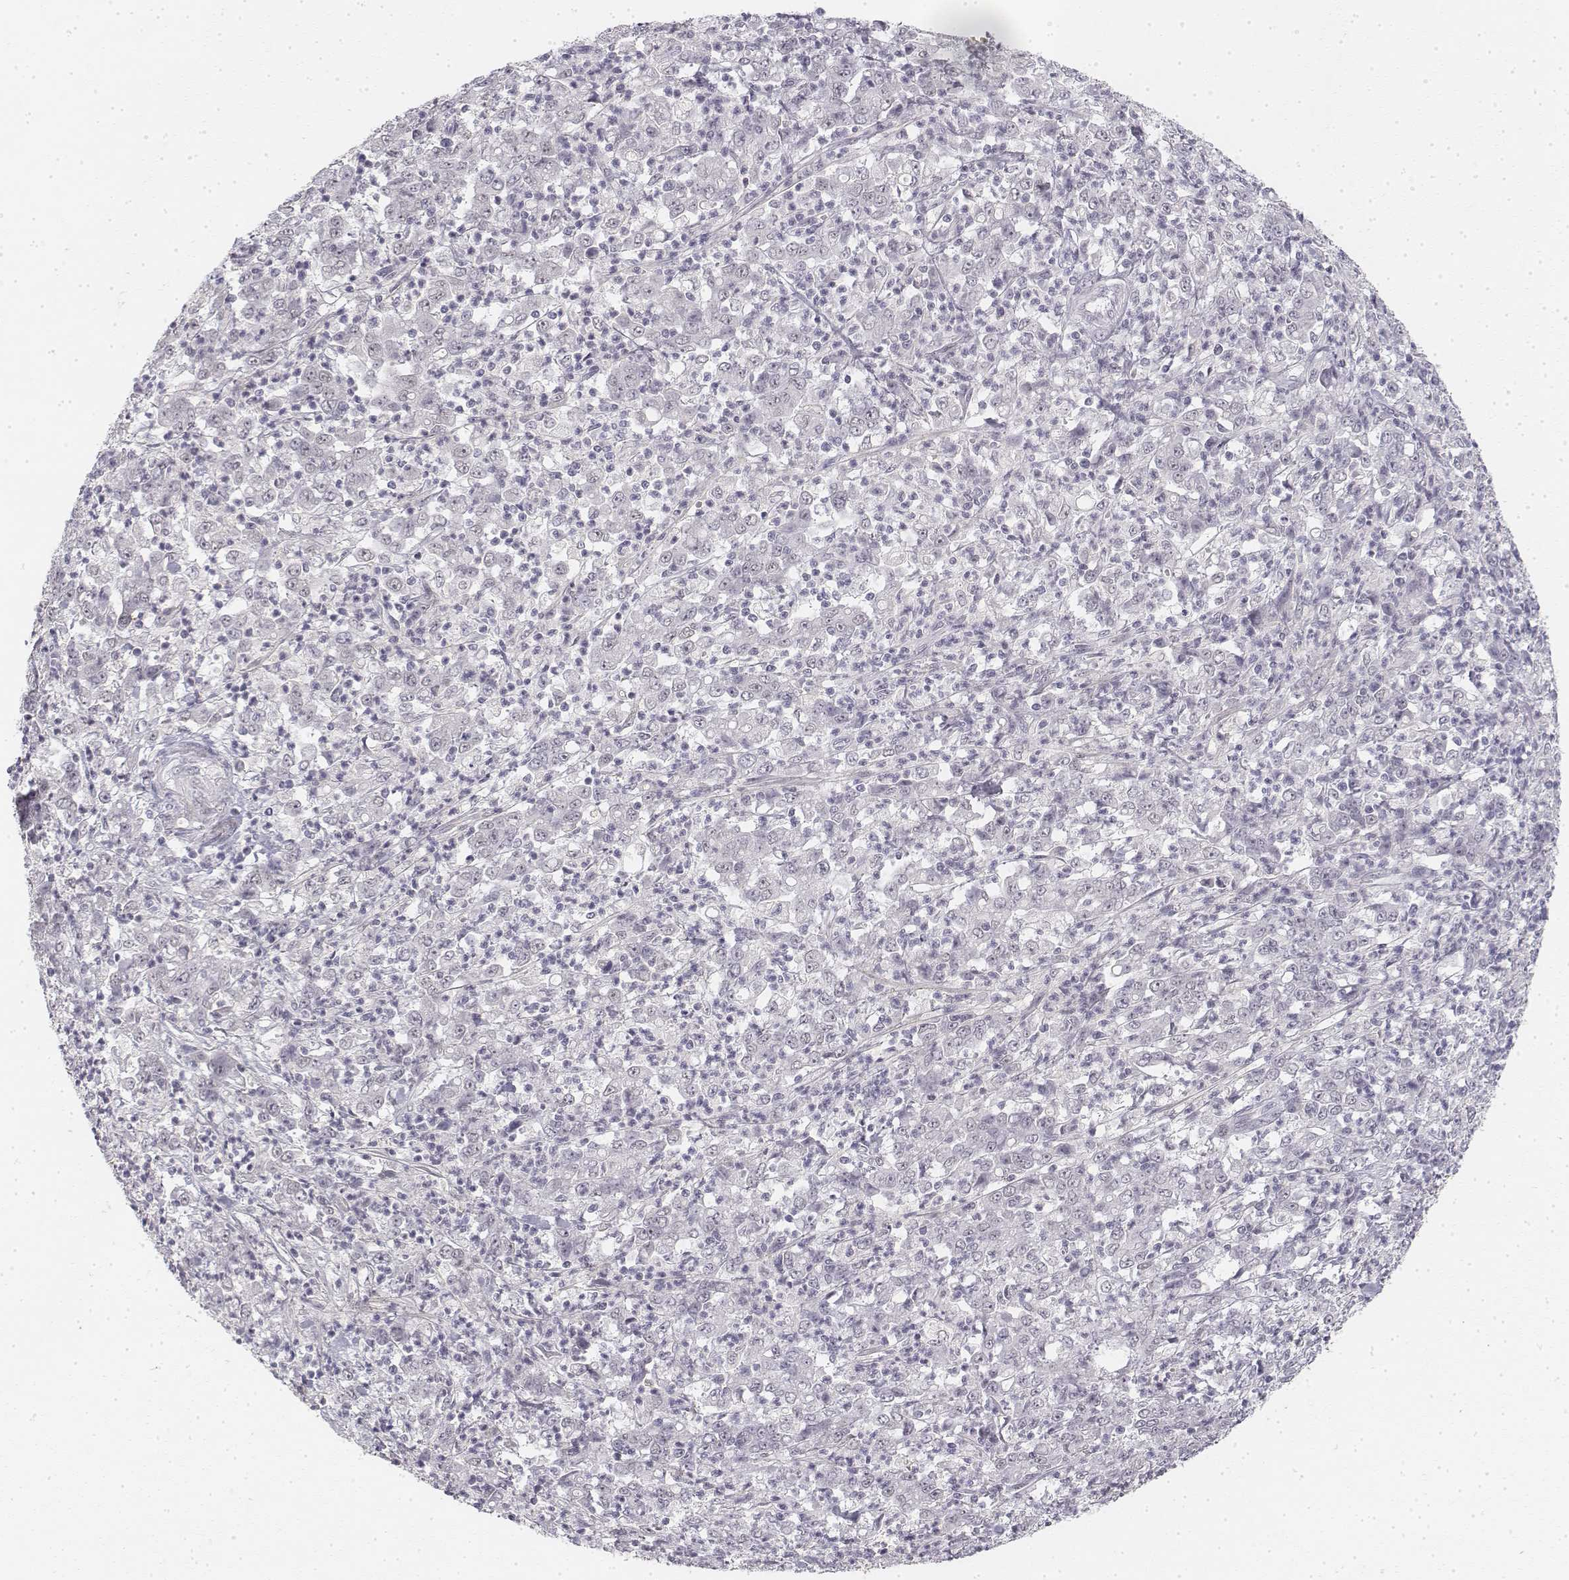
{"staining": {"intensity": "negative", "quantity": "none", "location": "none"}, "tissue": "stomach cancer", "cell_type": "Tumor cells", "image_type": "cancer", "snomed": [{"axis": "morphology", "description": "Adenocarcinoma, NOS"}, {"axis": "topography", "description": "Stomach, lower"}], "caption": "High power microscopy micrograph of an immunohistochemistry (IHC) histopathology image of stomach adenocarcinoma, revealing no significant staining in tumor cells. (DAB (3,3'-diaminobenzidine) immunohistochemistry (IHC), high magnification).", "gene": "KRT84", "patient": {"sex": "female", "age": 71}}